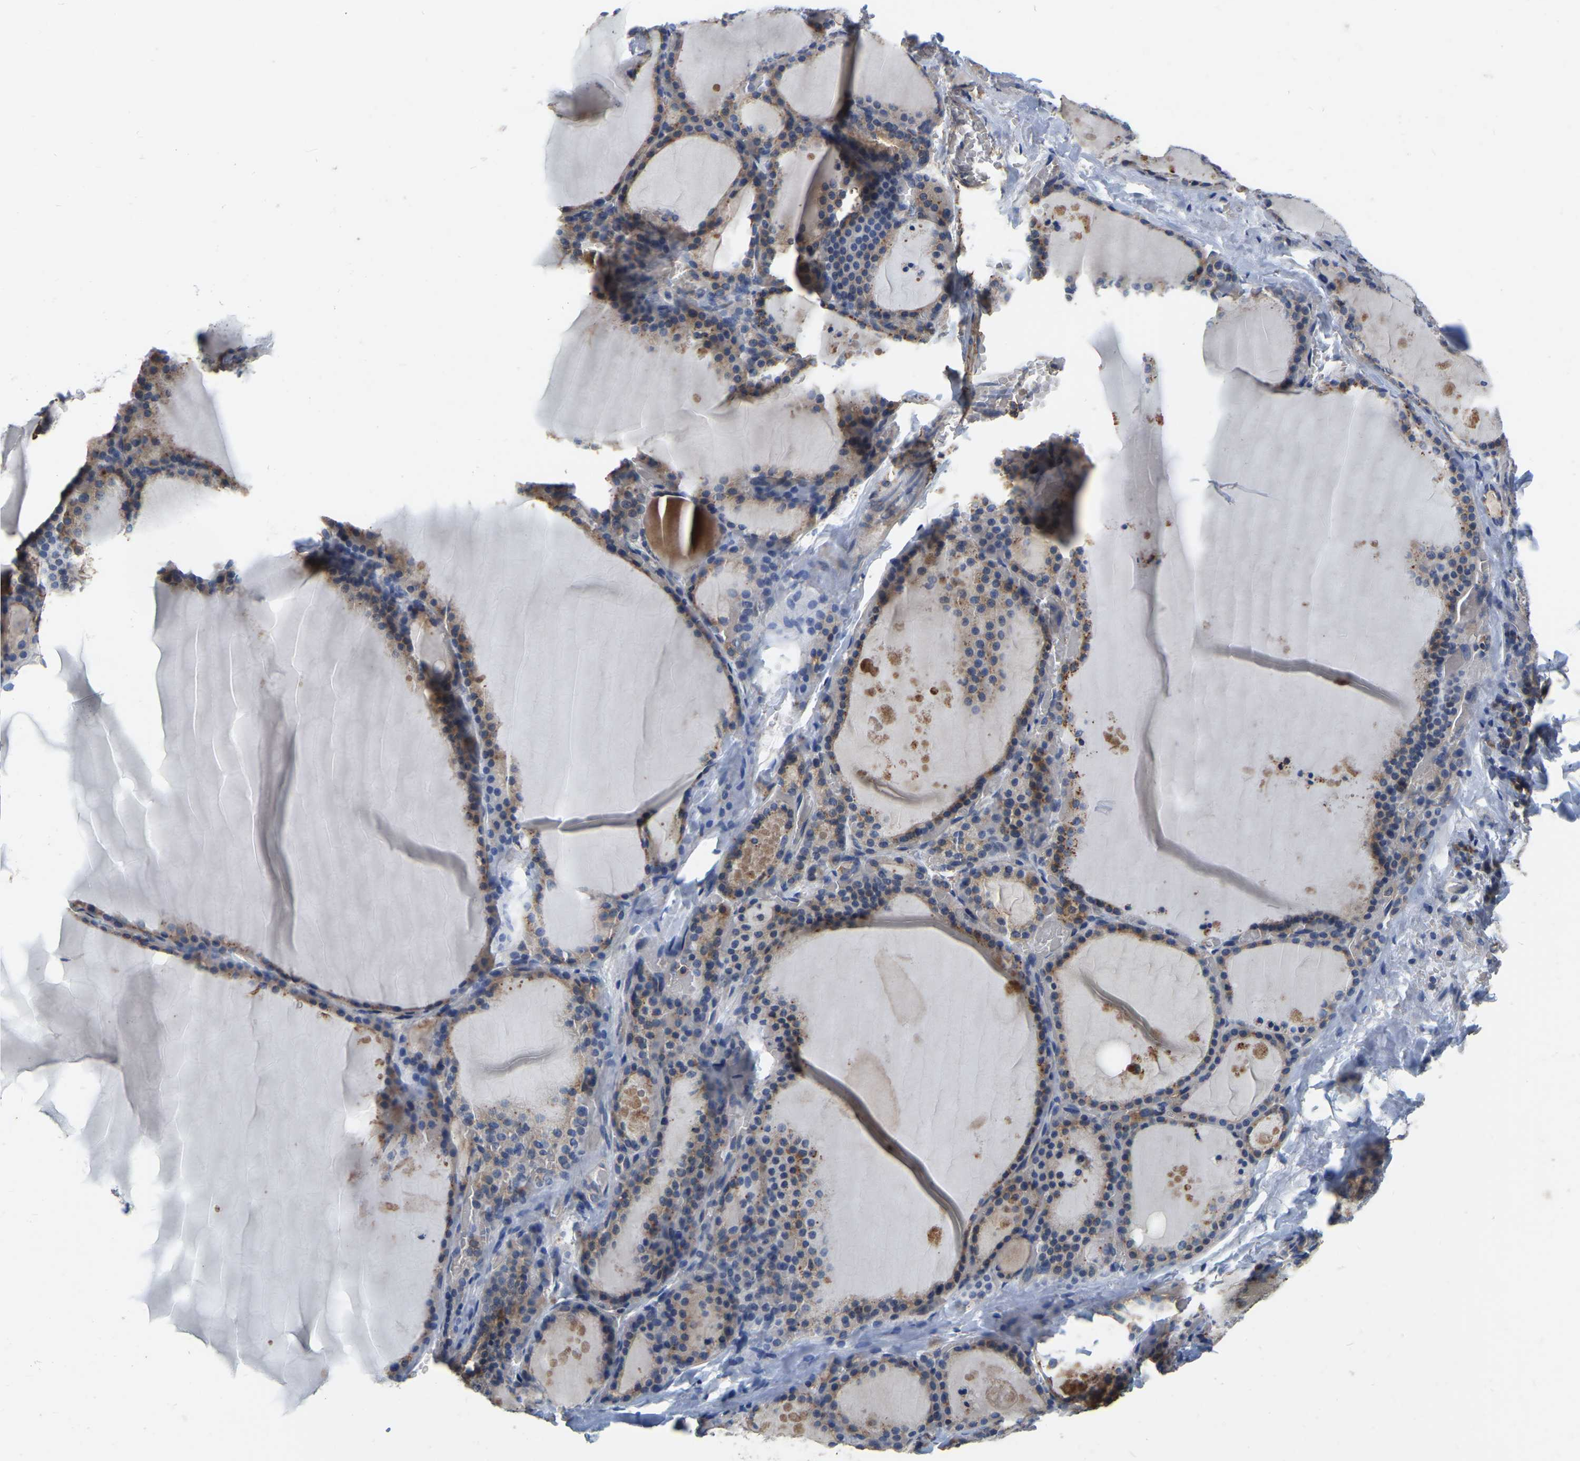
{"staining": {"intensity": "moderate", "quantity": "25%-75%", "location": "cytoplasmic/membranous"}, "tissue": "thyroid gland", "cell_type": "Glandular cells", "image_type": "normal", "snomed": [{"axis": "morphology", "description": "Normal tissue, NOS"}, {"axis": "topography", "description": "Thyroid gland"}], "caption": "An immunohistochemistry (IHC) image of normal tissue is shown. Protein staining in brown labels moderate cytoplasmic/membranous positivity in thyroid gland within glandular cells. The protein is stained brown, and the nuclei are stained in blue (DAB IHC with brightfield microscopy, high magnification).", "gene": "GARS1", "patient": {"sex": "male", "age": 56}}